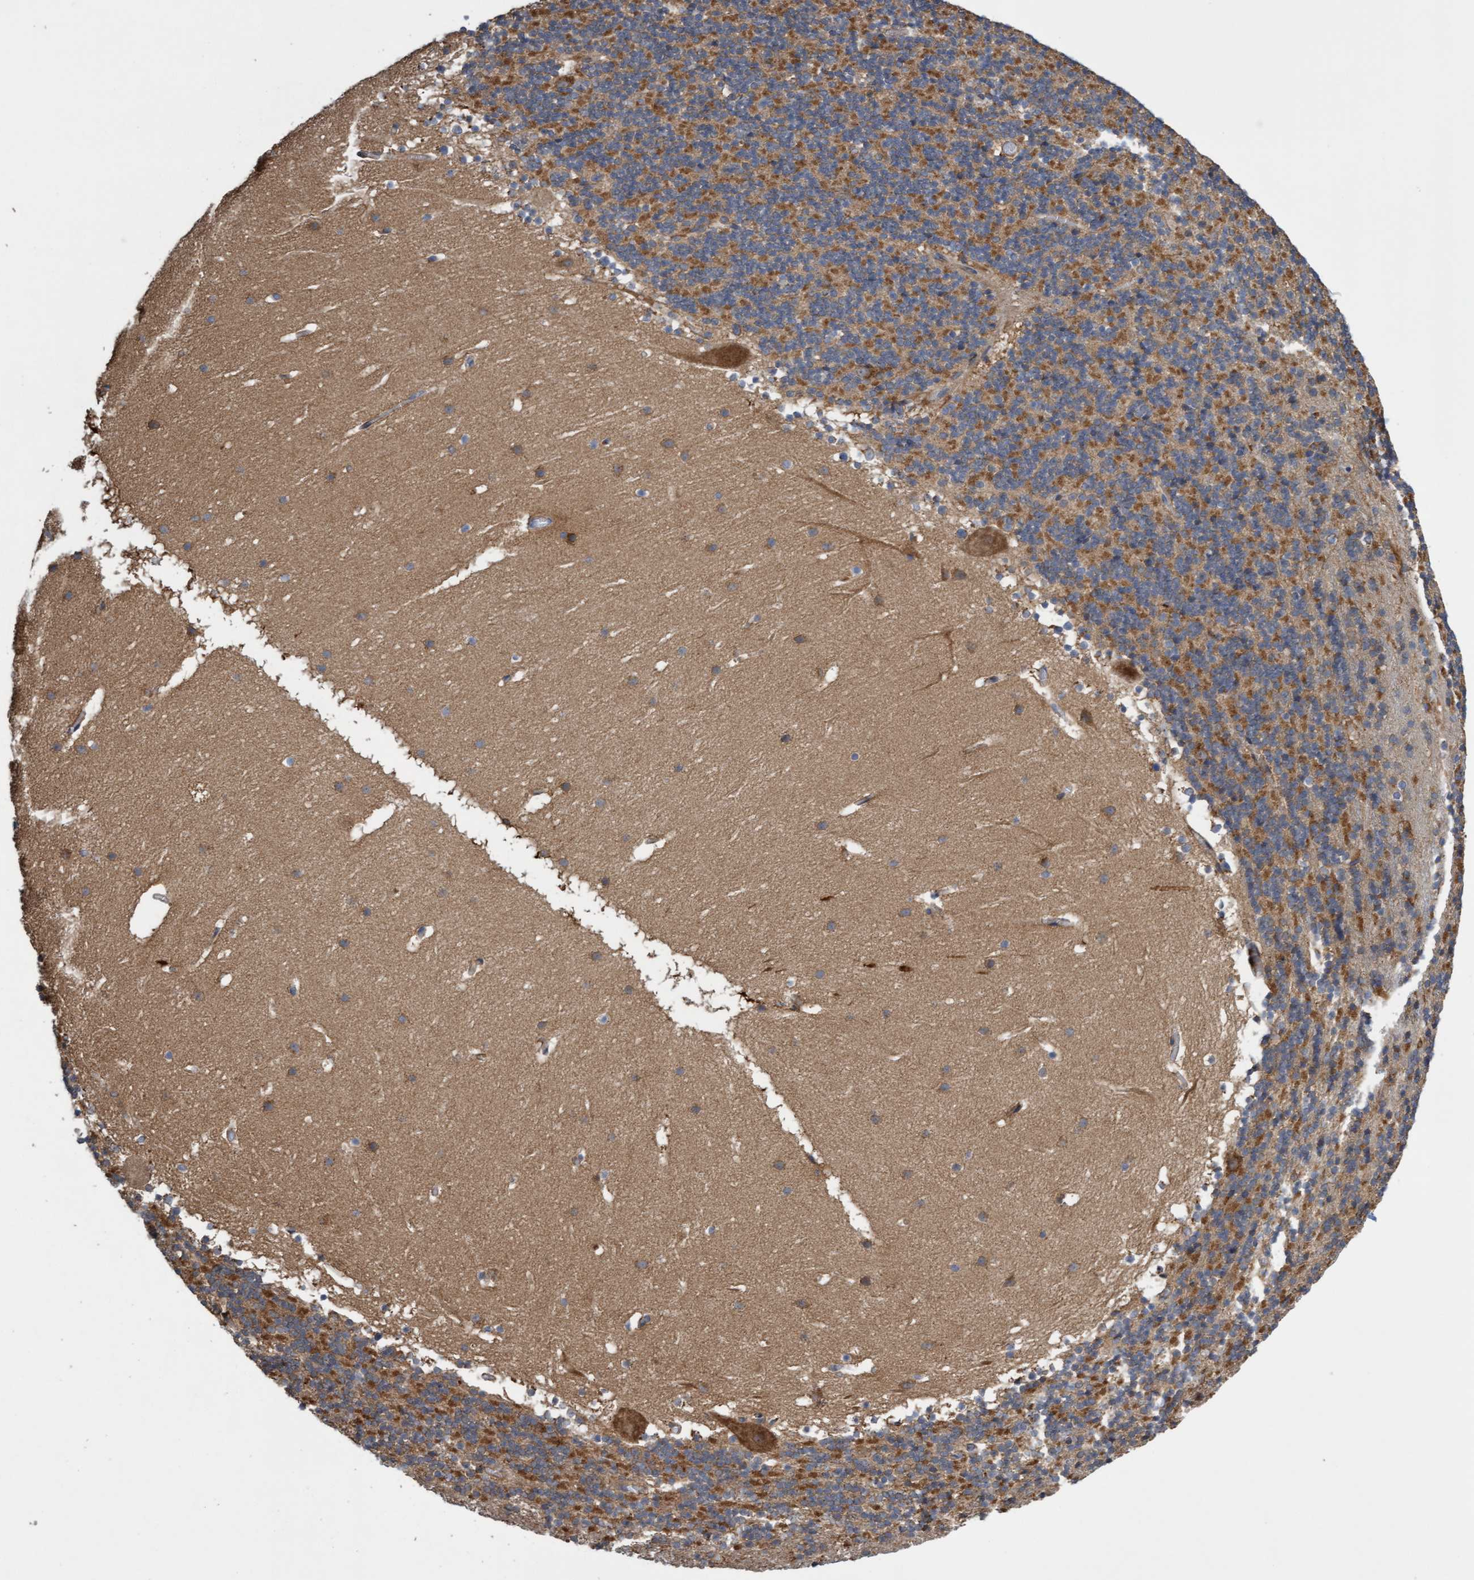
{"staining": {"intensity": "moderate", "quantity": ">75%", "location": "cytoplasmic/membranous"}, "tissue": "cerebellum", "cell_type": "Cells in granular layer", "image_type": "normal", "snomed": [{"axis": "morphology", "description": "Normal tissue, NOS"}, {"axis": "topography", "description": "Cerebellum"}], "caption": "This image exhibits IHC staining of benign cerebellum, with medium moderate cytoplasmic/membranous expression in approximately >75% of cells in granular layer.", "gene": "ITFG1", "patient": {"sex": "male", "age": 45}}